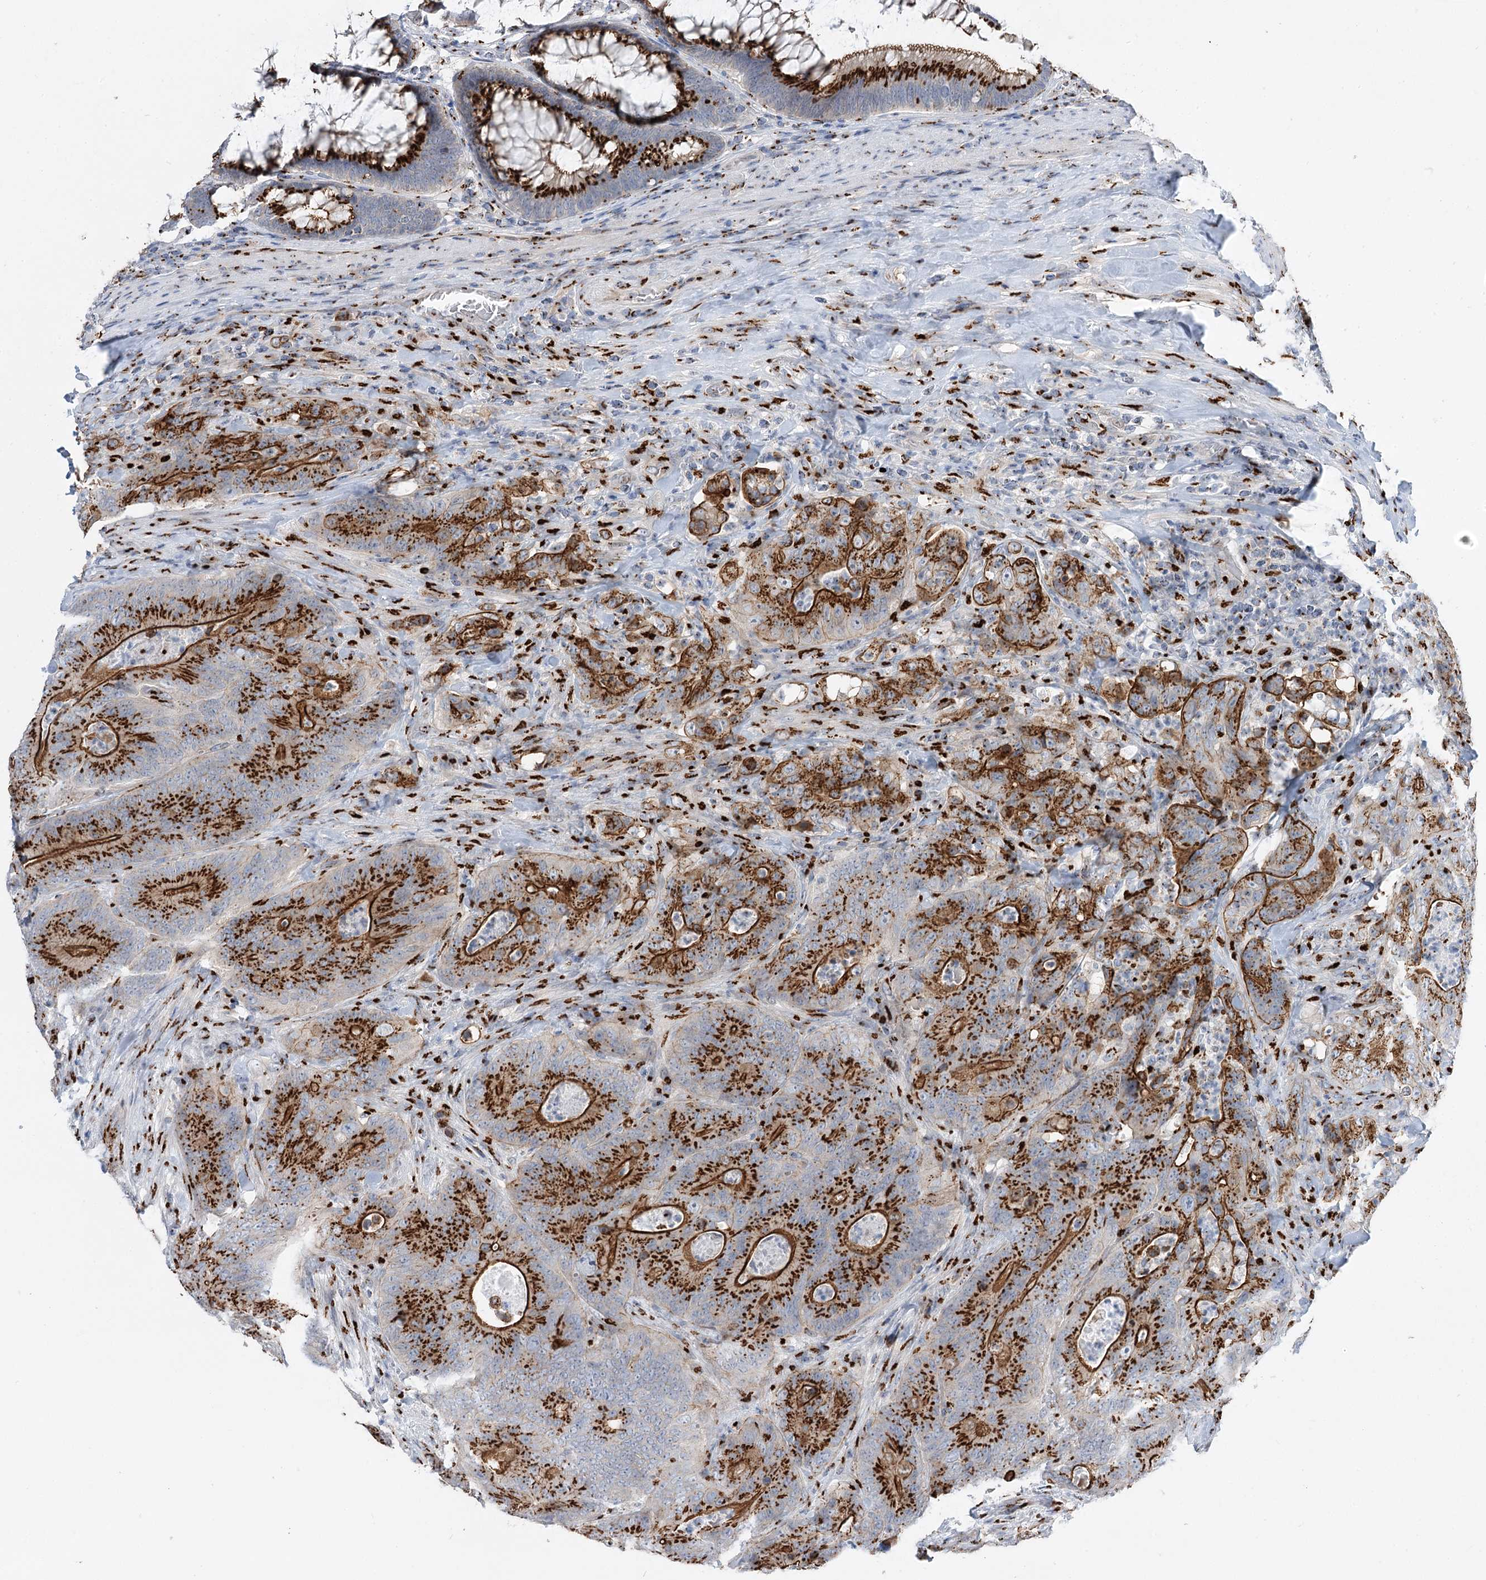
{"staining": {"intensity": "strong", "quantity": ">75%", "location": "cytoplasmic/membranous"}, "tissue": "colorectal cancer", "cell_type": "Tumor cells", "image_type": "cancer", "snomed": [{"axis": "morphology", "description": "Normal tissue, NOS"}, {"axis": "topography", "description": "Colon"}], "caption": "This image shows IHC staining of colorectal cancer, with high strong cytoplasmic/membranous positivity in approximately >75% of tumor cells.", "gene": "TMEM165", "patient": {"sex": "female", "age": 82}}